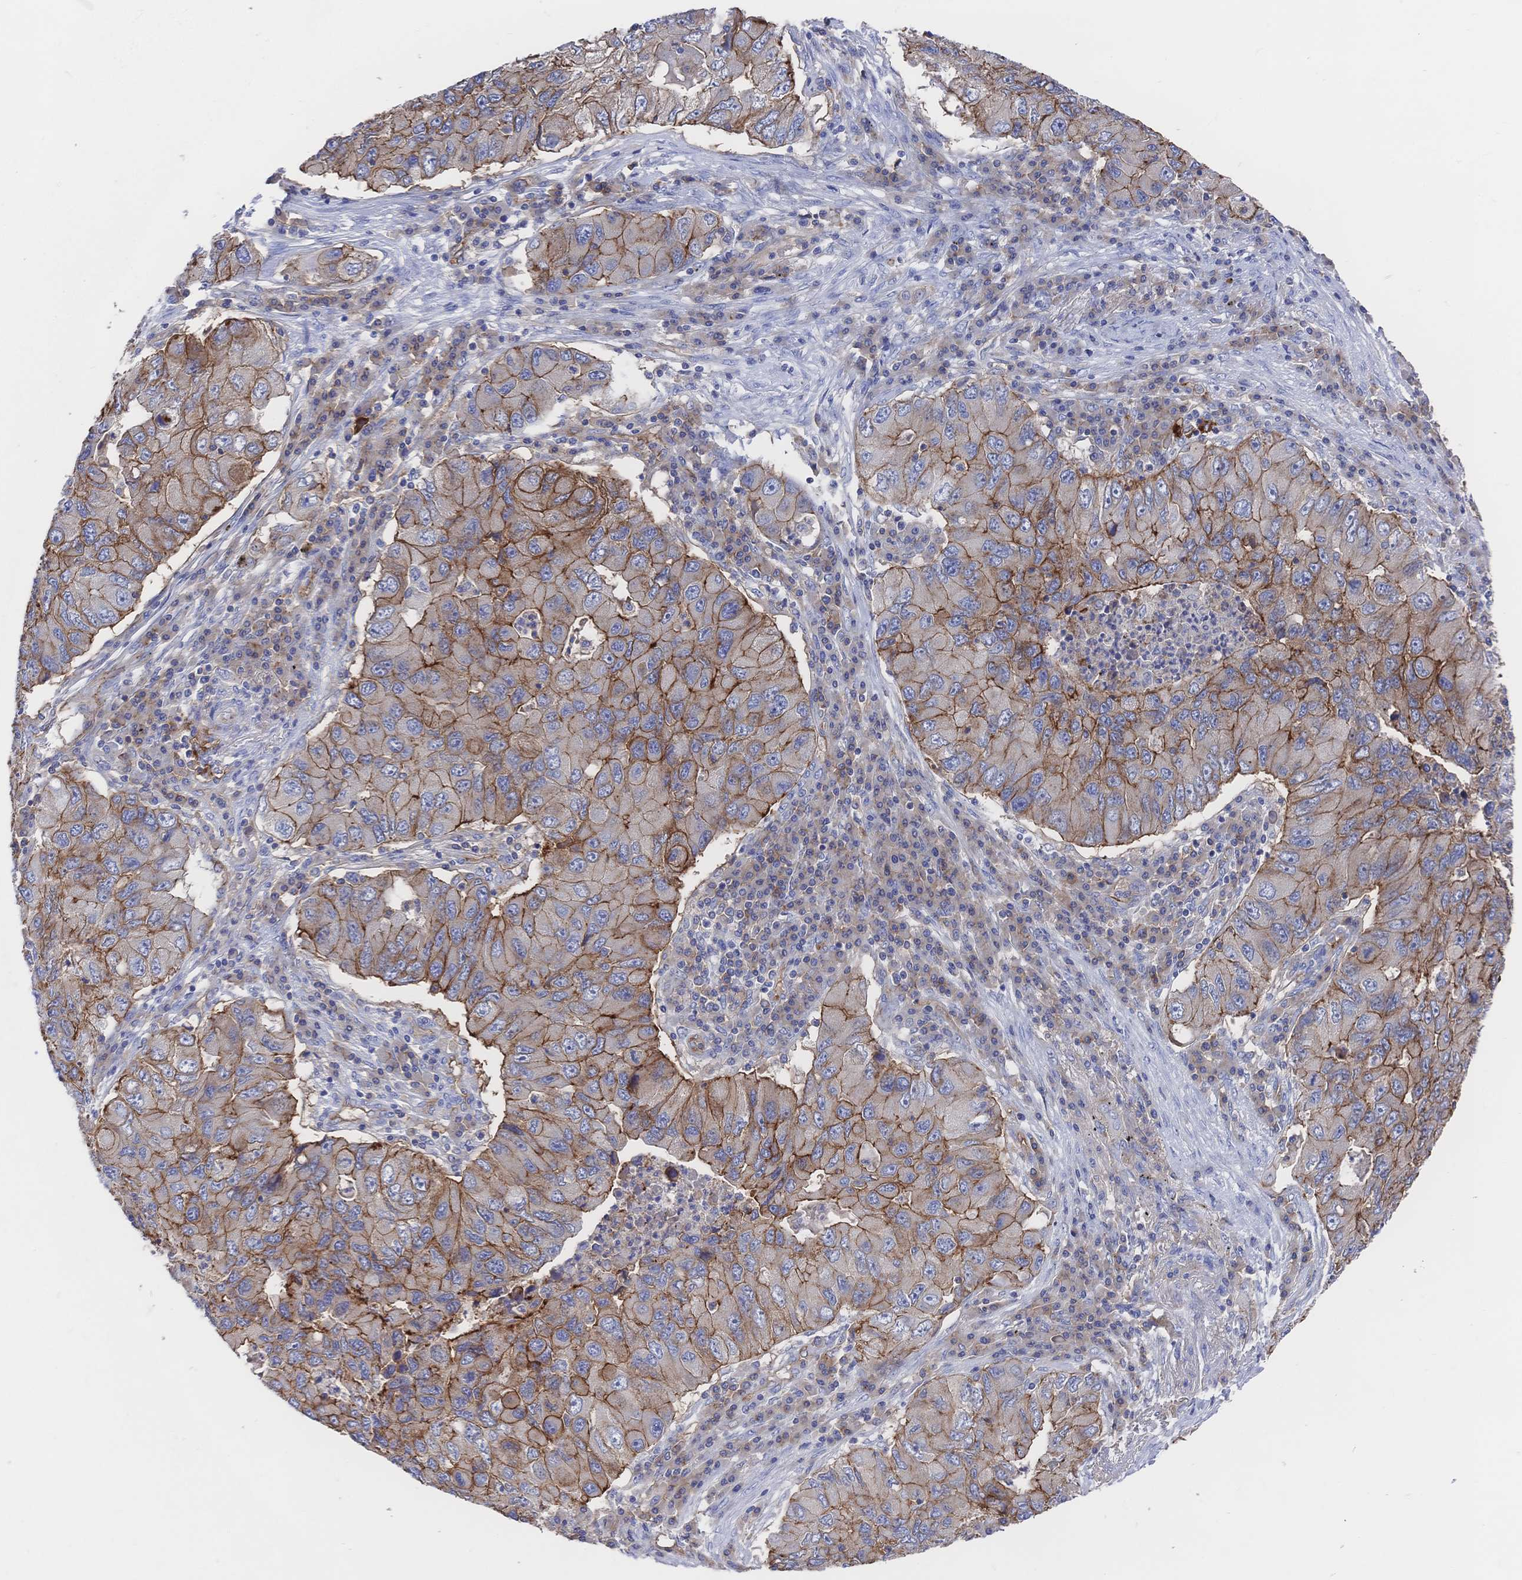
{"staining": {"intensity": "moderate", "quantity": ">75%", "location": "cytoplasmic/membranous"}, "tissue": "lung cancer", "cell_type": "Tumor cells", "image_type": "cancer", "snomed": [{"axis": "morphology", "description": "Adenocarcinoma, NOS"}, {"axis": "morphology", "description": "Adenocarcinoma, metastatic, NOS"}, {"axis": "topography", "description": "Lymph node"}, {"axis": "topography", "description": "Lung"}], "caption": "Lung cancer was stained to show a protein in brown. There is medium levels of moderate cytoplasmic/membranous expression in approximately >75% of tumor cells.", "gene": "F11R", "patient": {"sex": "female", "age": 54}}